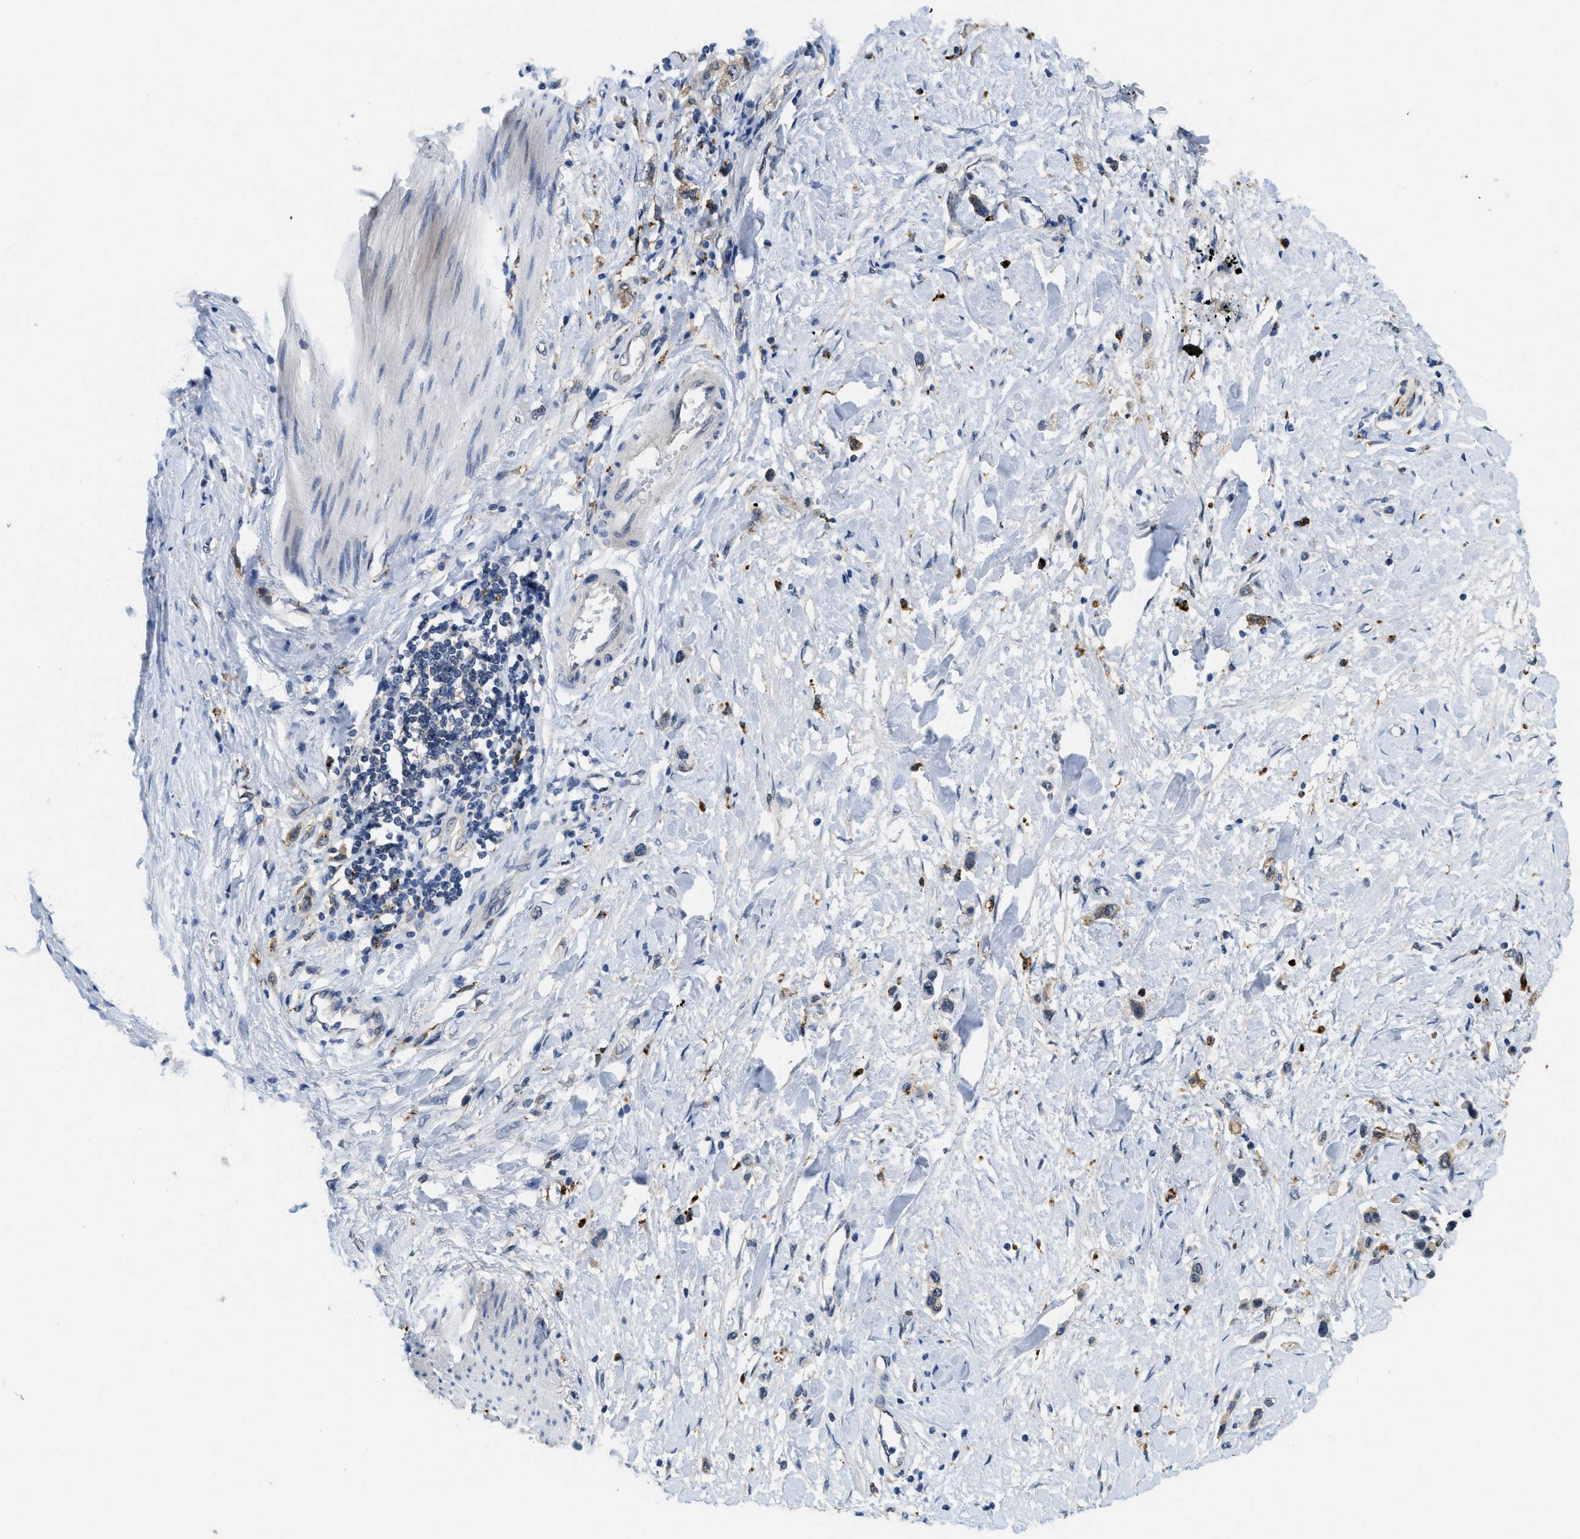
{"staining": {"intensity": "weak", "quantity": "<25%", "location": "cytoplasmic/membranous"}, "tissue": "stomach cancer", "cell_type": "Tumor cells", "image_type": "cancer", "snomed": [{"axis": "morphology", "description": "Adenocarcinoma, NOS"}, {"axis": "topography", "description": "Stomach"}], "caption": "The IHC histopathology image has no significant staining in tumor cells of stomach cancer tissue. The staining was performed using DAB to visualize the protein expression in brown, while the nuclei were stained in blue with hematoxylin (Magnification: 20x).", "gene": "BMPR2", "patient": {"sex": "female", "age": 65}}